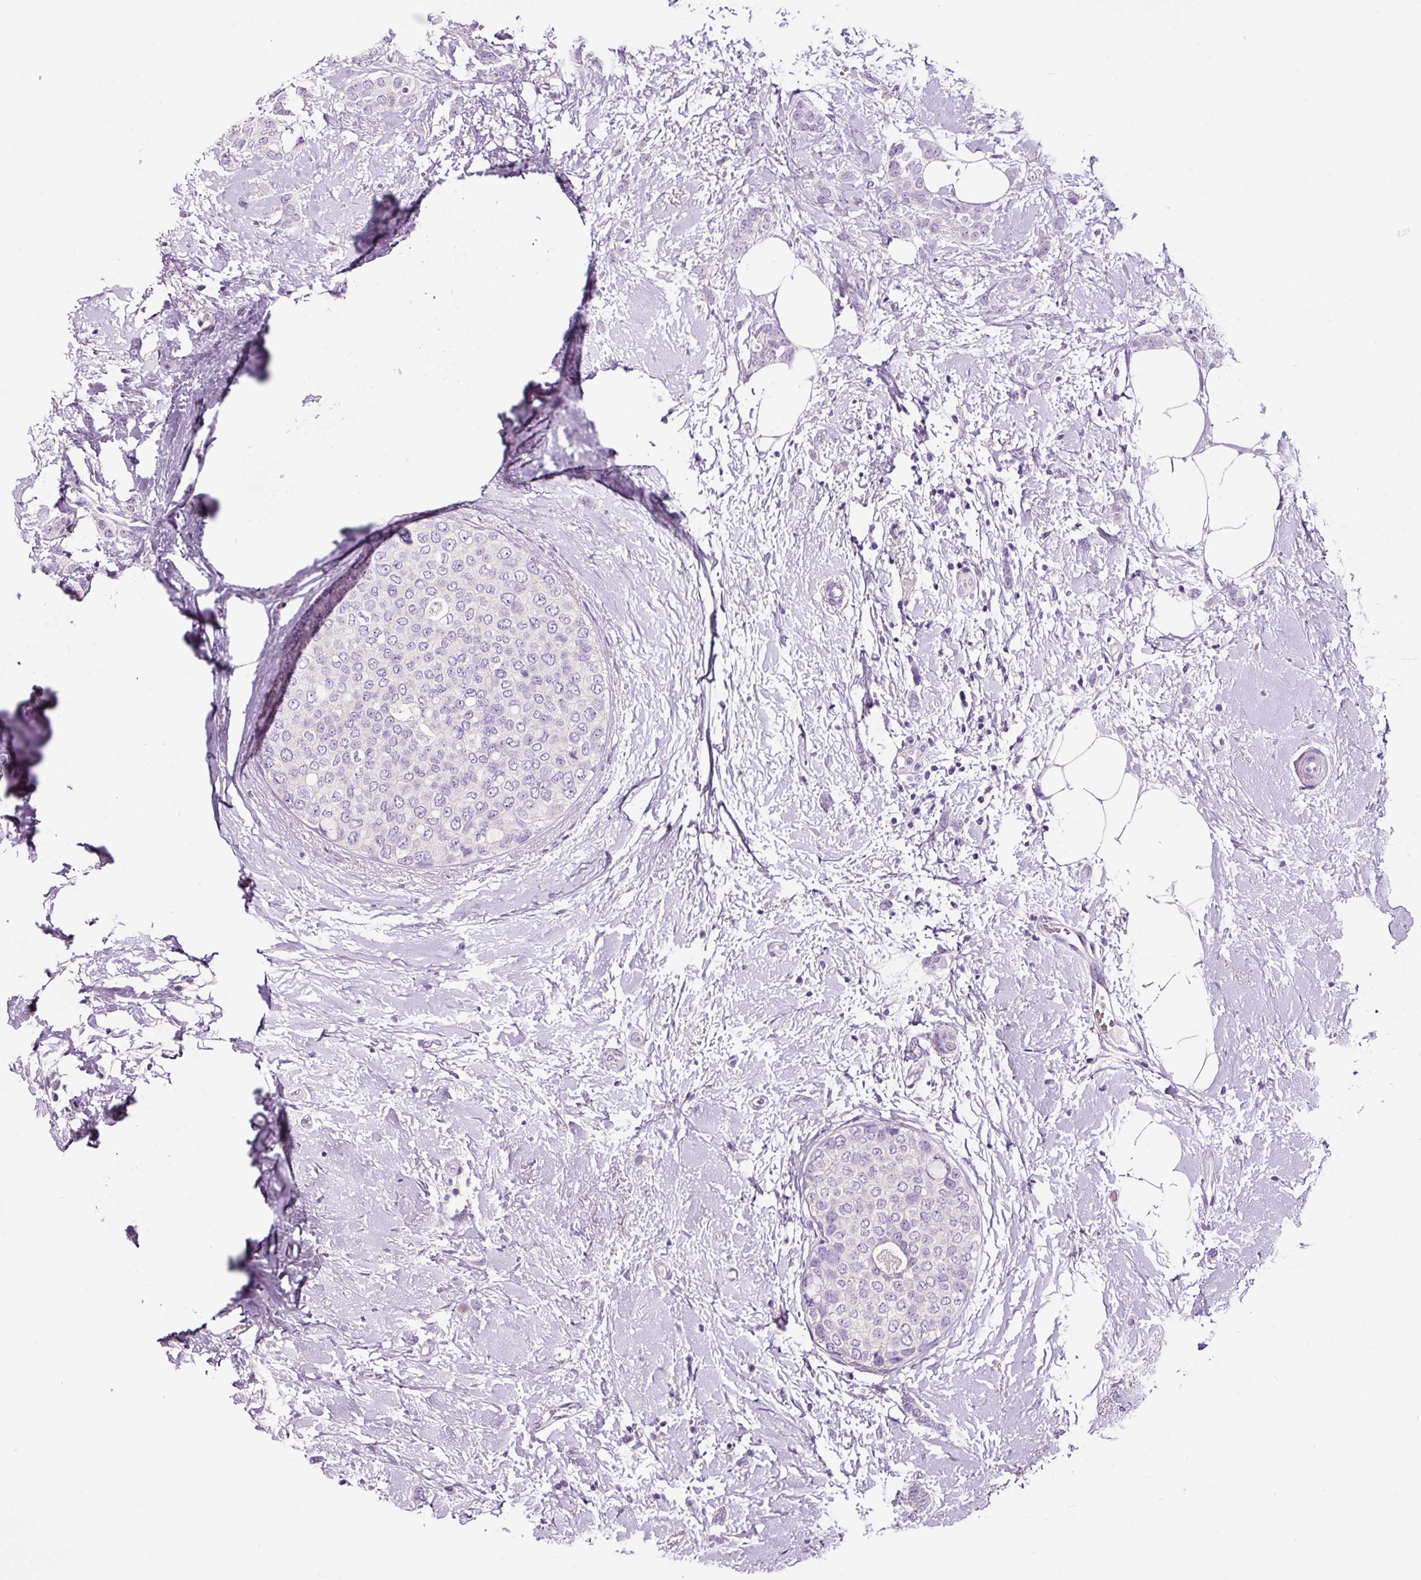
{"staining": {"intensity": "negative", "quantity": "none", "location": "none"}, "tissue": "breast cancer", "cell_type": "Tumor cells", "image_type": "cancer", "snomed": [{"axis": "morphology", "description": "Duct carcinoma"}, {"axis": "topography", "description": "Breast"}], "caption": "Breast infiltrating ductal carcinoma was stained to show a protein in brown. There is no significant positivity in tumor cells.", "gene": "PAM", "patient": {"sex": "female", "age": 72}}